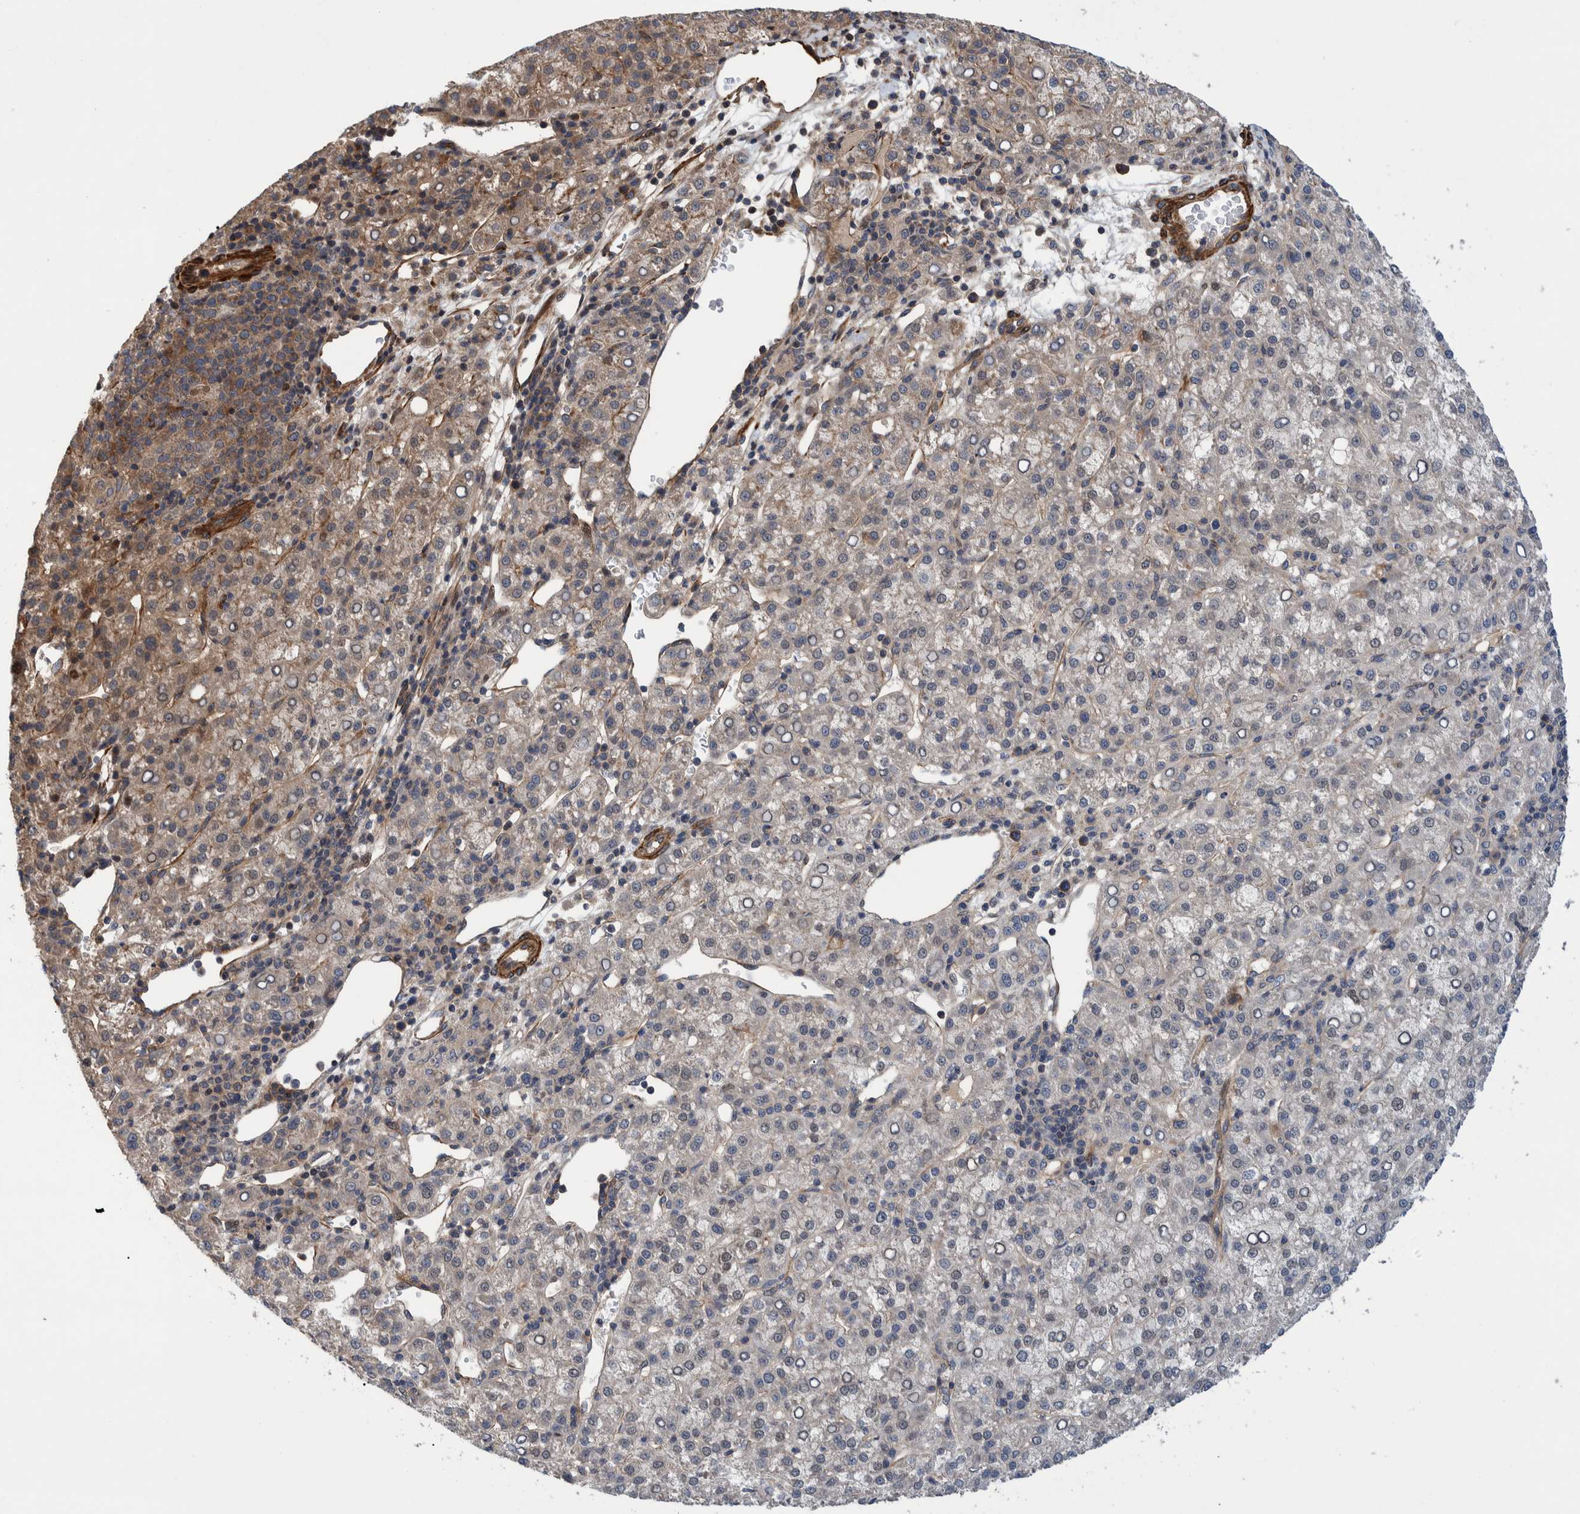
{"staining": {"intensity": "weak", "quantity": "<25%", "location": "cytoplasmic/membranous,nuclear"}, "tissue": "liver cancer", "cell_type": "Tumor cells", "image_type": "cancer", "snomed": [{"axis": "morphology", "description": "Carcinoma, Hepatocellular, NOS"}, {"axis": "topography", "description": "Liver"}], "caption": "High magnification brightfield microscopy of liver cancer stained with DAB (brown) and counterstained with hematoxylin (blue): tumor cells show no significant positivity.", "gene": "GRPEL2", "patient": {"sex": "female", "age": 58}}